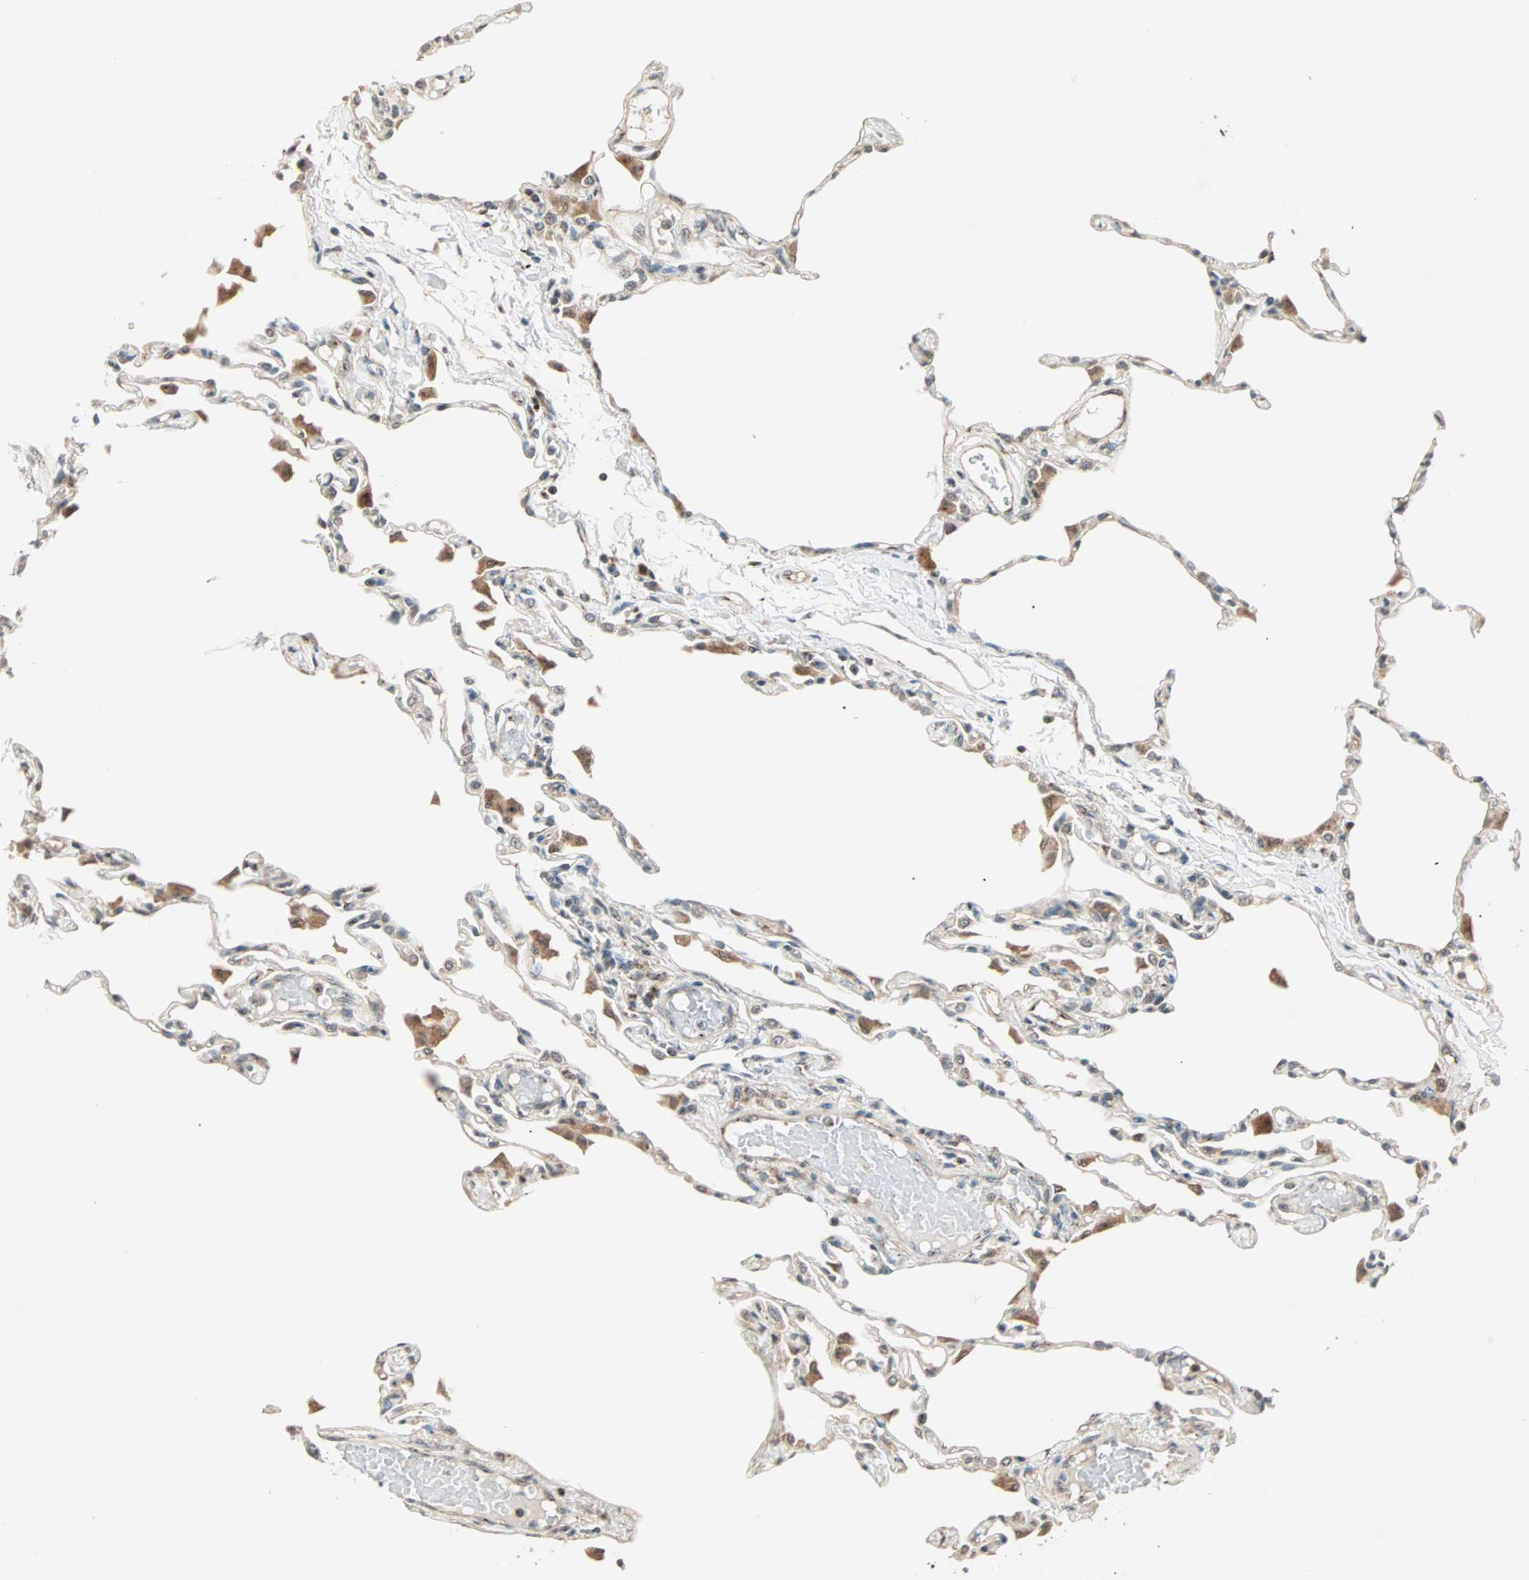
{"staining": {"intensity": "negative", "quantity": "none", "location": "none"}, "tissue": "lung", "cell_type": "Alveolar cells", "image_type": "normal", "snomed": [{"axis": "morphology", "description": "Normal tissue, NOS"}, {"axis": "topography", "description": "Lung"}], "caption": "An IHC photomicrograph of normal lung is shown. There is no staining in alveolar cells of lung. (IHC, brightfield microscopy, high magnification).", "gene": "PRDM2", "patient": {"sex": "female", "age": 49}}